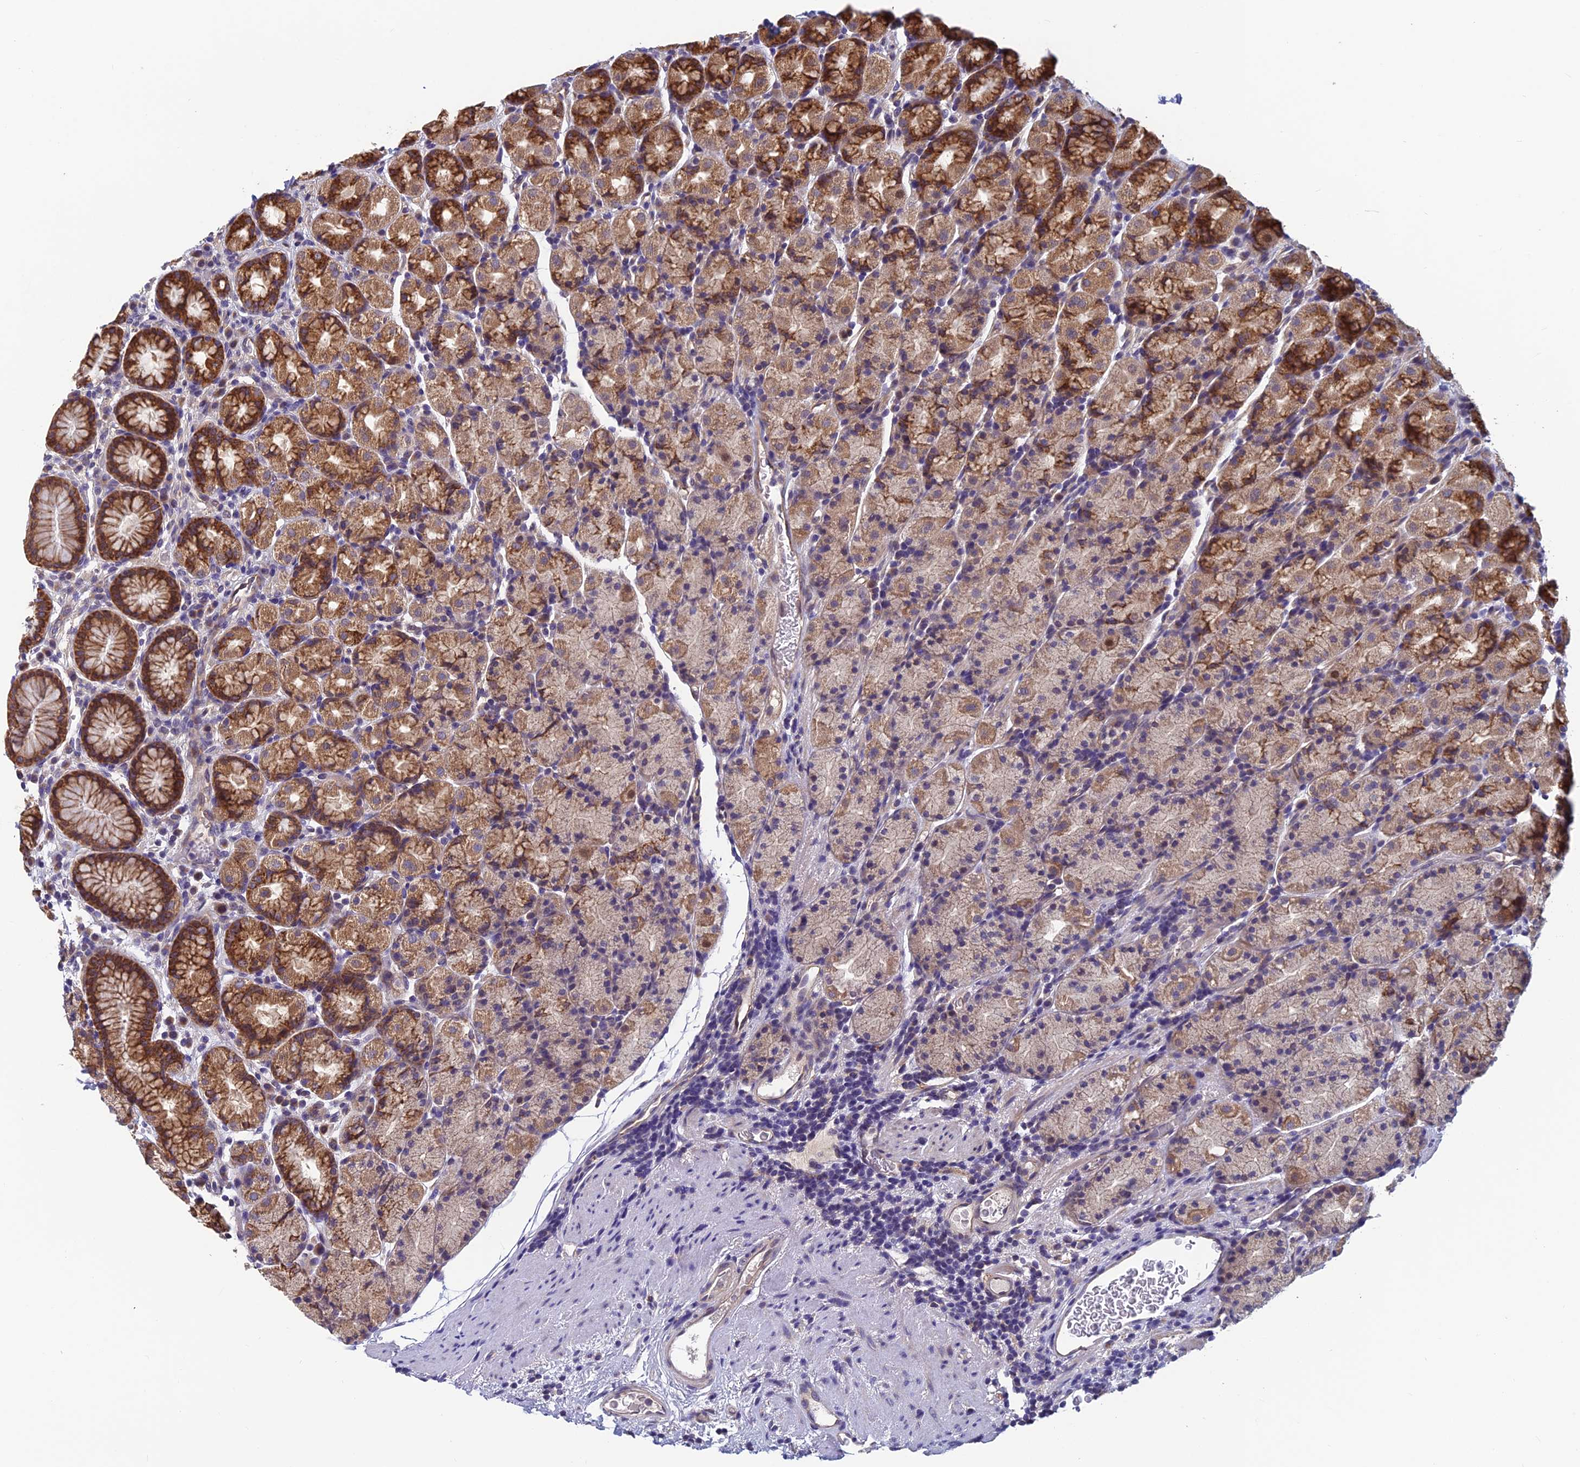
{"staining": {"intensity": "moderate", "quantity": "25%-75%", "location": "cytoplasmic/membranous"}, "tissue": "stomach", "cell_type": "Glandular cells", "image_type": "normal", "snomed": [{"axis": "morphology", "description": "Normal tissue, NOS"}, {"axis": "topography", "description": "Stomach, upper"}, {"axis": "topography", "description": "Stomach, lower"}, {"axis": "topography", "description": "Small intestine"}], "caption": "Immunohistochemical staining of normal human stomach displays 25%-75% levels of moderate cytoplasmic/membranous protein staining in about 25%-75% of glandular cells.", "gene": "HECA", "patient": {"sex": "male", "age": 68}}